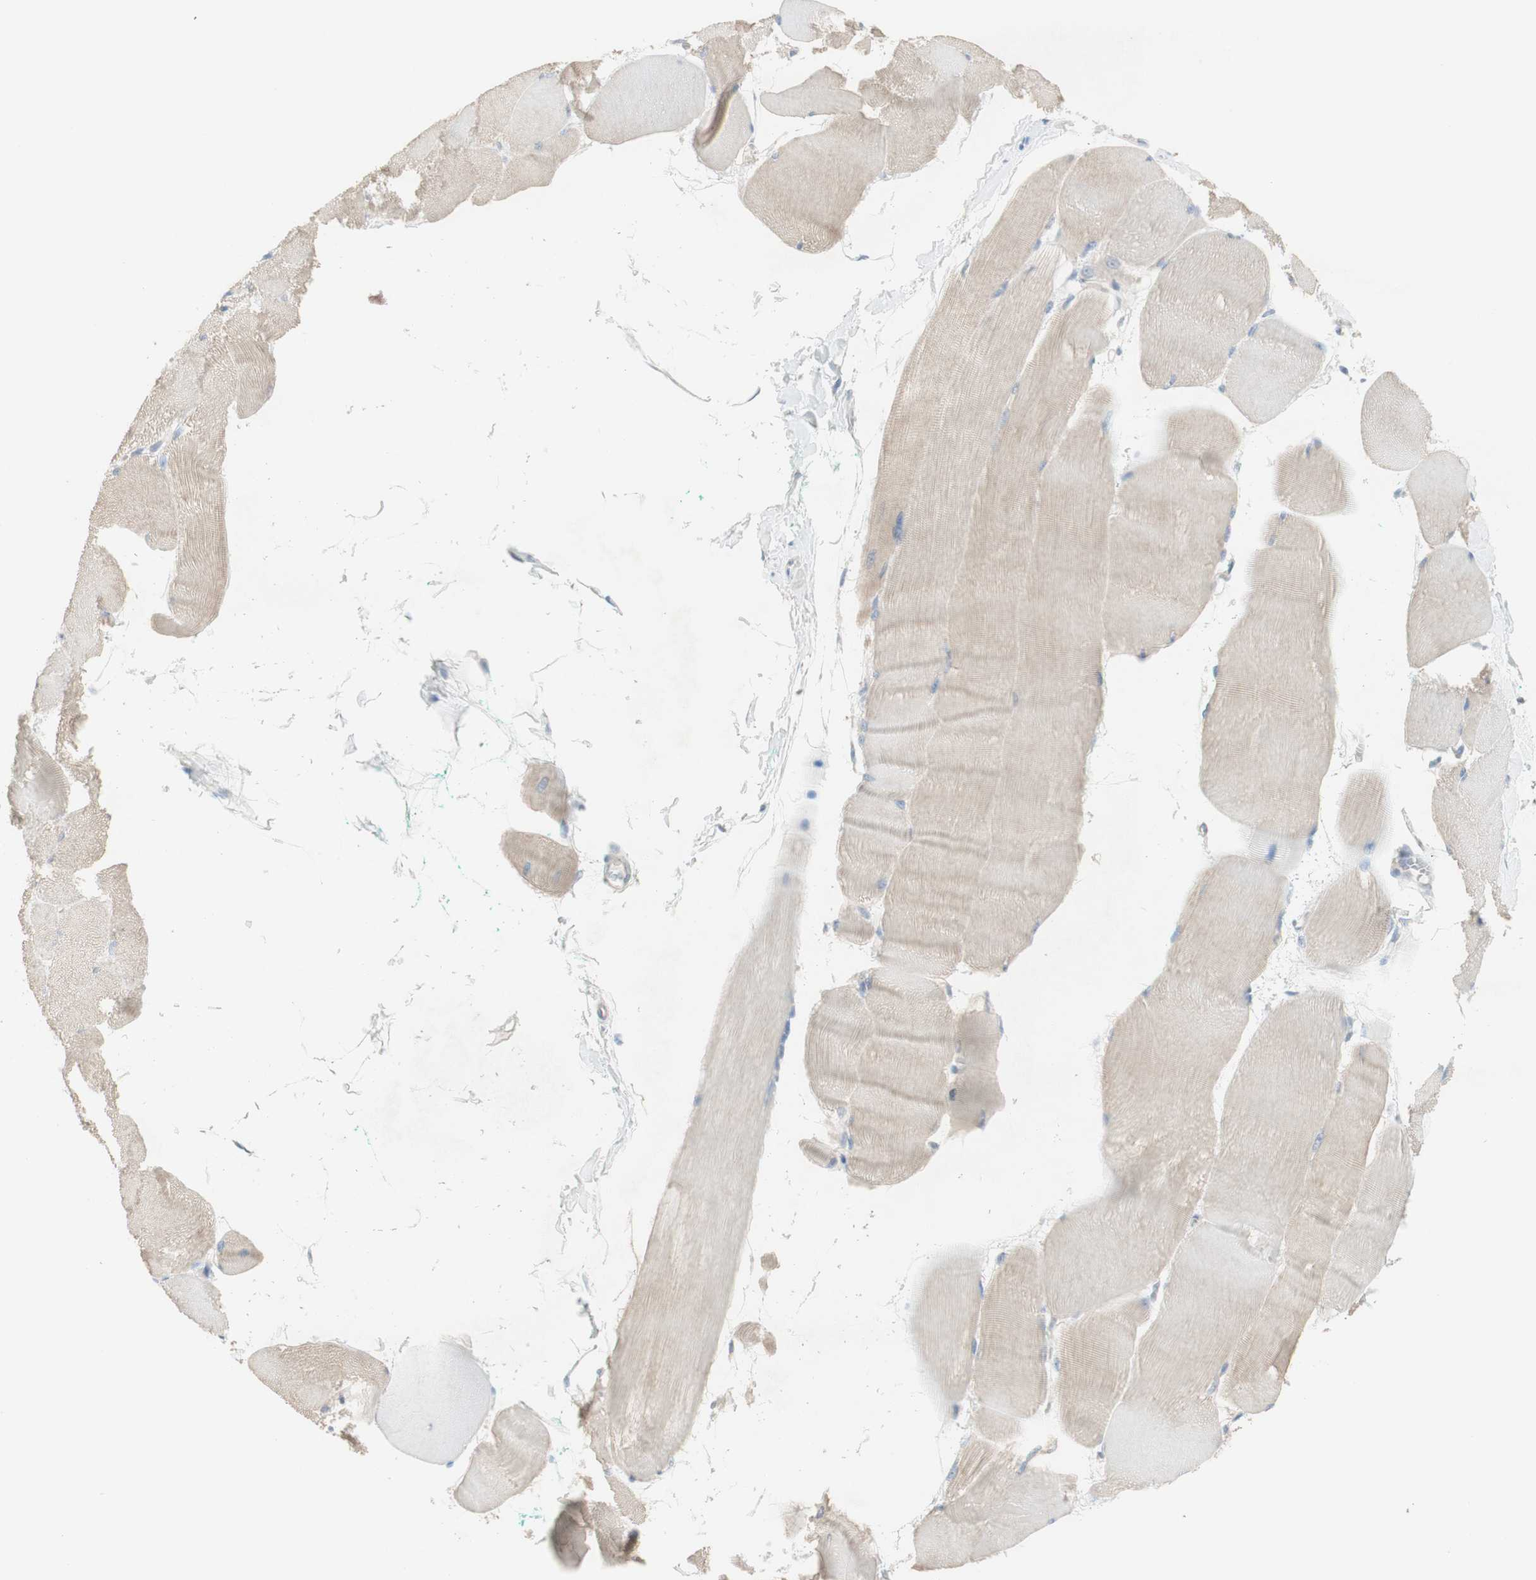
{"staining": {"intensity": "weak", "quantity": "25%-75%", "location": "cytoplasmic/membranous"}, "tissue": "skeletal muscle", "cell_type": "Myocytes", "image_type": "normal", "snomed": [{"axis": "morphology", "description": "Normal tissue, NOS"}, {"axis": "morphology", "description": "Squamous cell carcinoma, NOS"}, {"axis": "topography", "description": "Skeletal muscle"}], "caption": "IHC image of normal skeletal muscle: human skeletal muscle stained using IHC displays low levels of weak protein expression localized specifically in the cytoplasmic/membranous of myocytes, appearing as a cytoplasmic/membranous brown color.", "gene": "MANEA", "patient": {"sex": "male", "age": 51}}